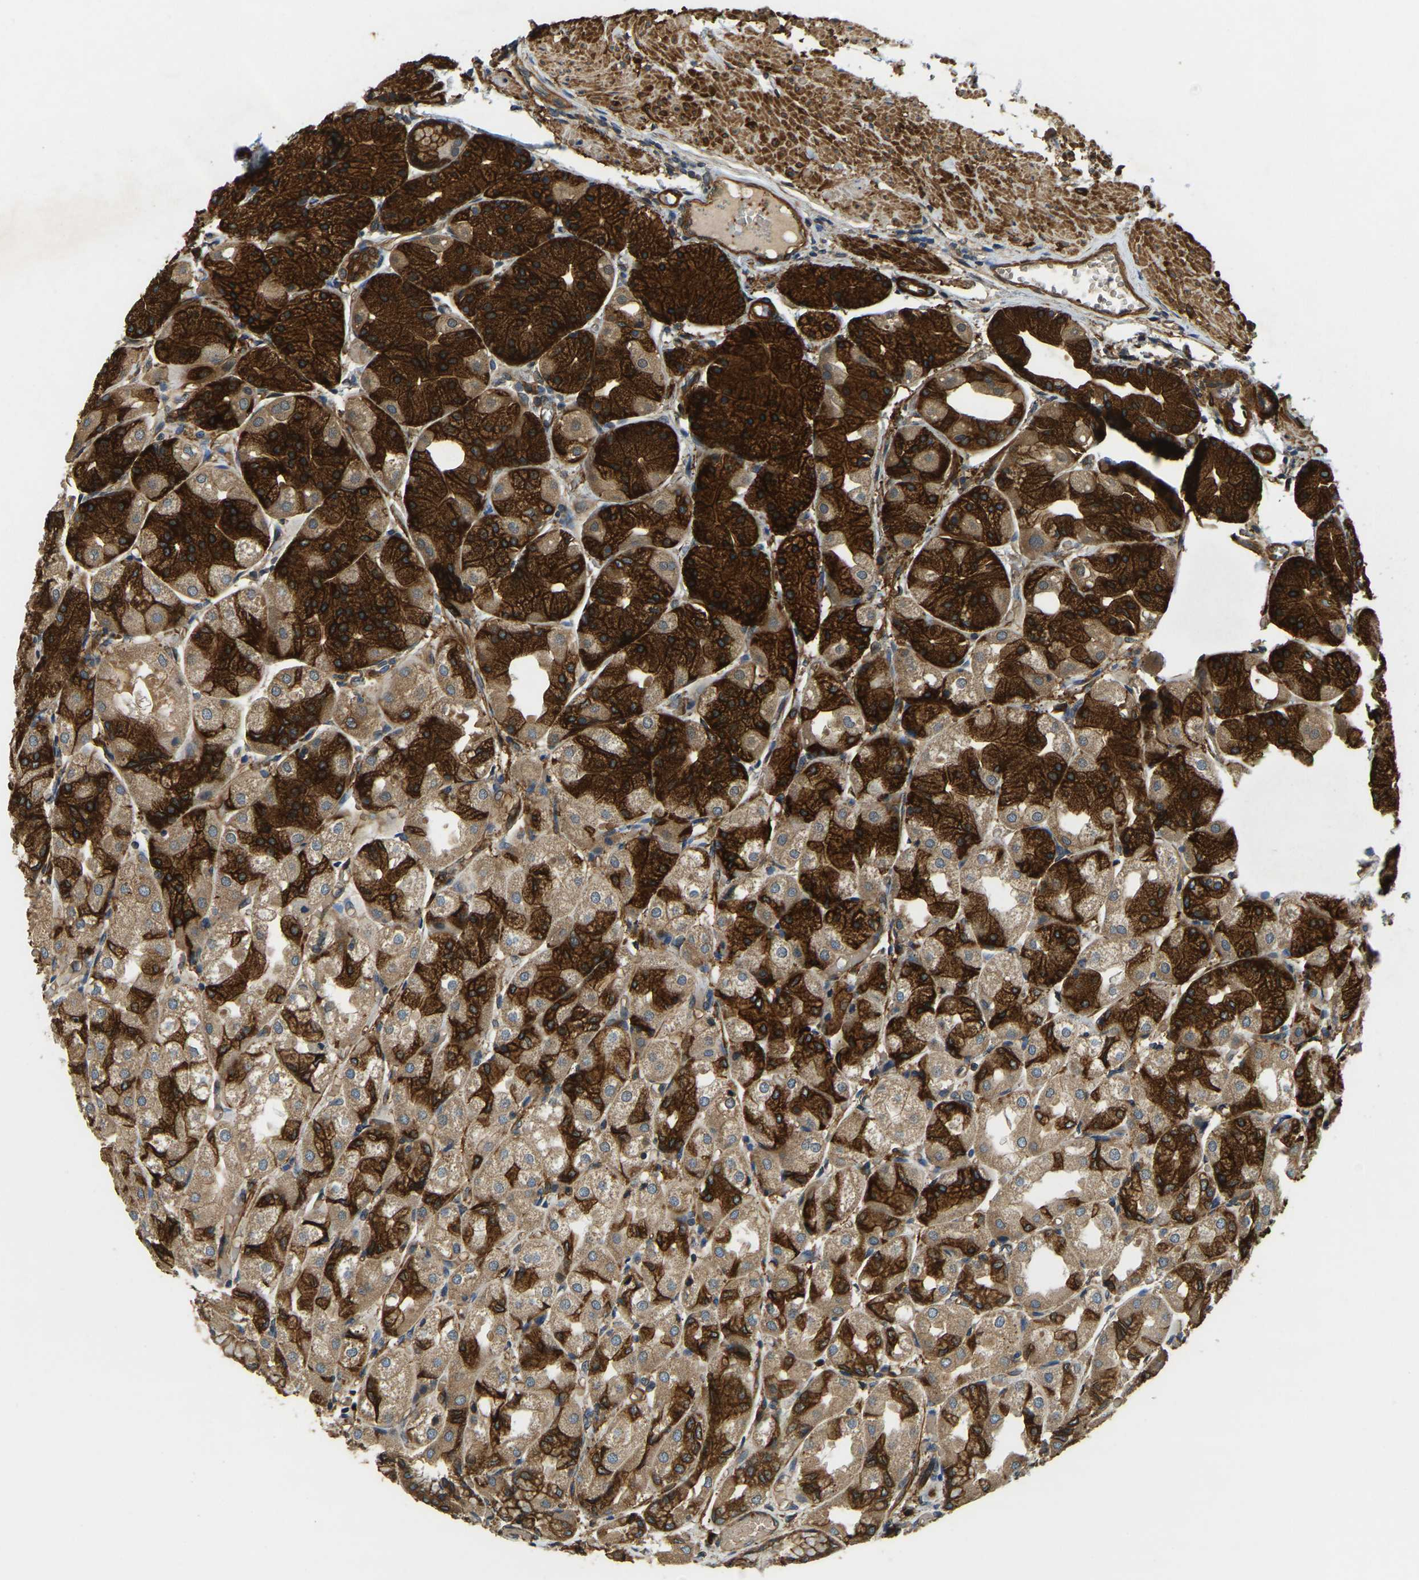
{"staining": {"intensity": "strong", "quantity": ">75%", "location": "cytoplasmic/membranous"}, "tissue": "stomach", "cell_type": "Glandular cells", "image_type": "normal", "snomed": [{"axis": "morphology", "description": "Normal tissue, NOS"}, {"axis": "topography", "description": "Stomach, upper"}], "caption": "This photomicrograph displays IHC staining of benign stomach, with high strong cytoplasmic/membranous staining in approximately >75% of glandular cells.", "gene": "ERGIC1", "patient": {"sex": "male", "age": 72}}